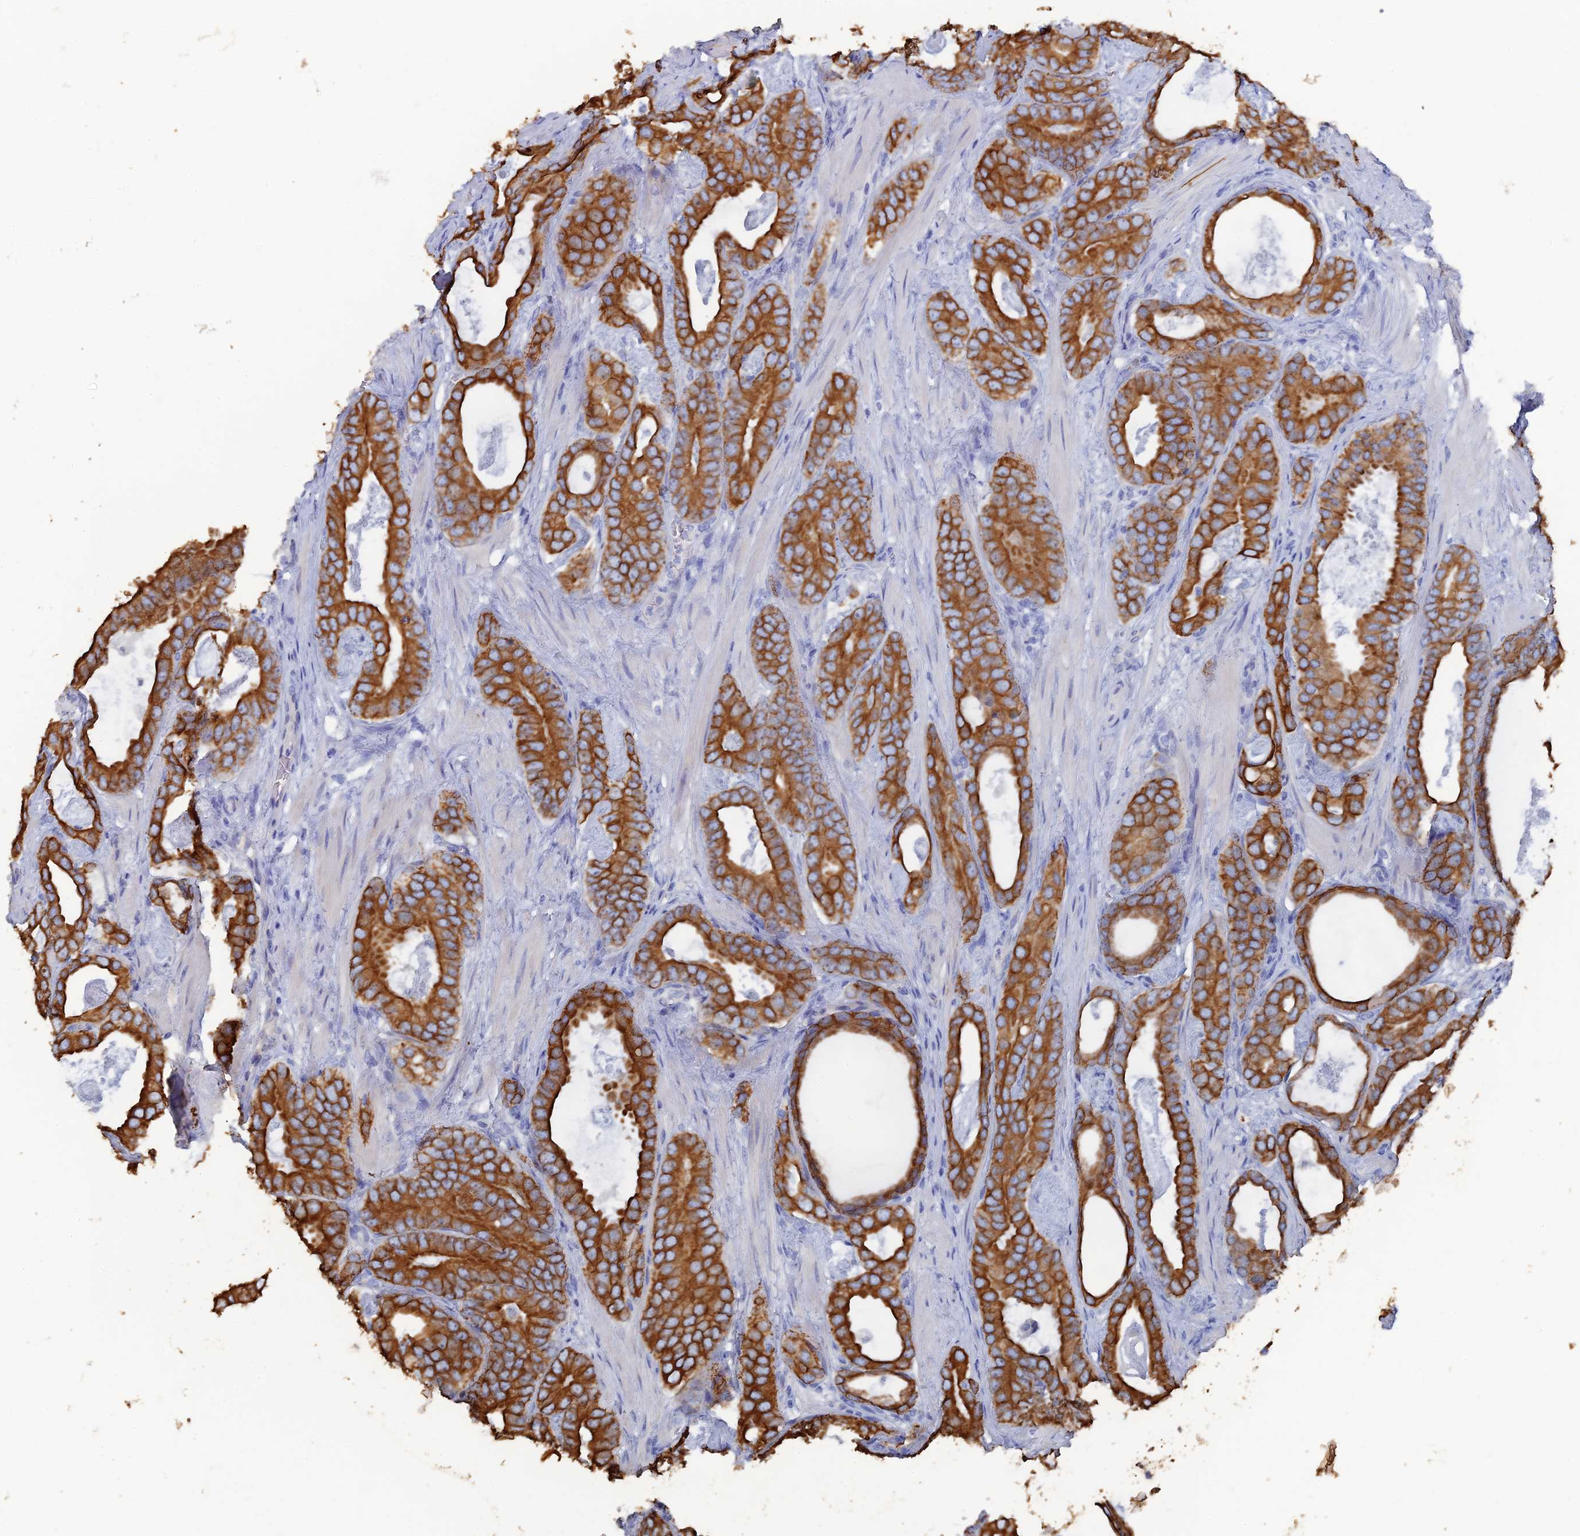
{"staining": {"intensity": "strong", "quantity": ">75%", "location": "cytoplasmic/membranous"}, "tissue": "prostate cancer", "cell_type": "Tumor cells", "image_type": "cancer", "snomed": [{"axis": "morphology", "description": "Adenocarcinoma, Low grade"}, {"axis": "topography", "description": "Prostate"}], "caption": "Immunohistochemistry (IHC) of human prostate cancer (low-grade adenocarcinoma) reveals high levels of strong cytoplasmic/membranous staining in approximately >75% of tumor cells.", "gene": "SRFBP1", "patient": {"sex": "male", "age": 71}}